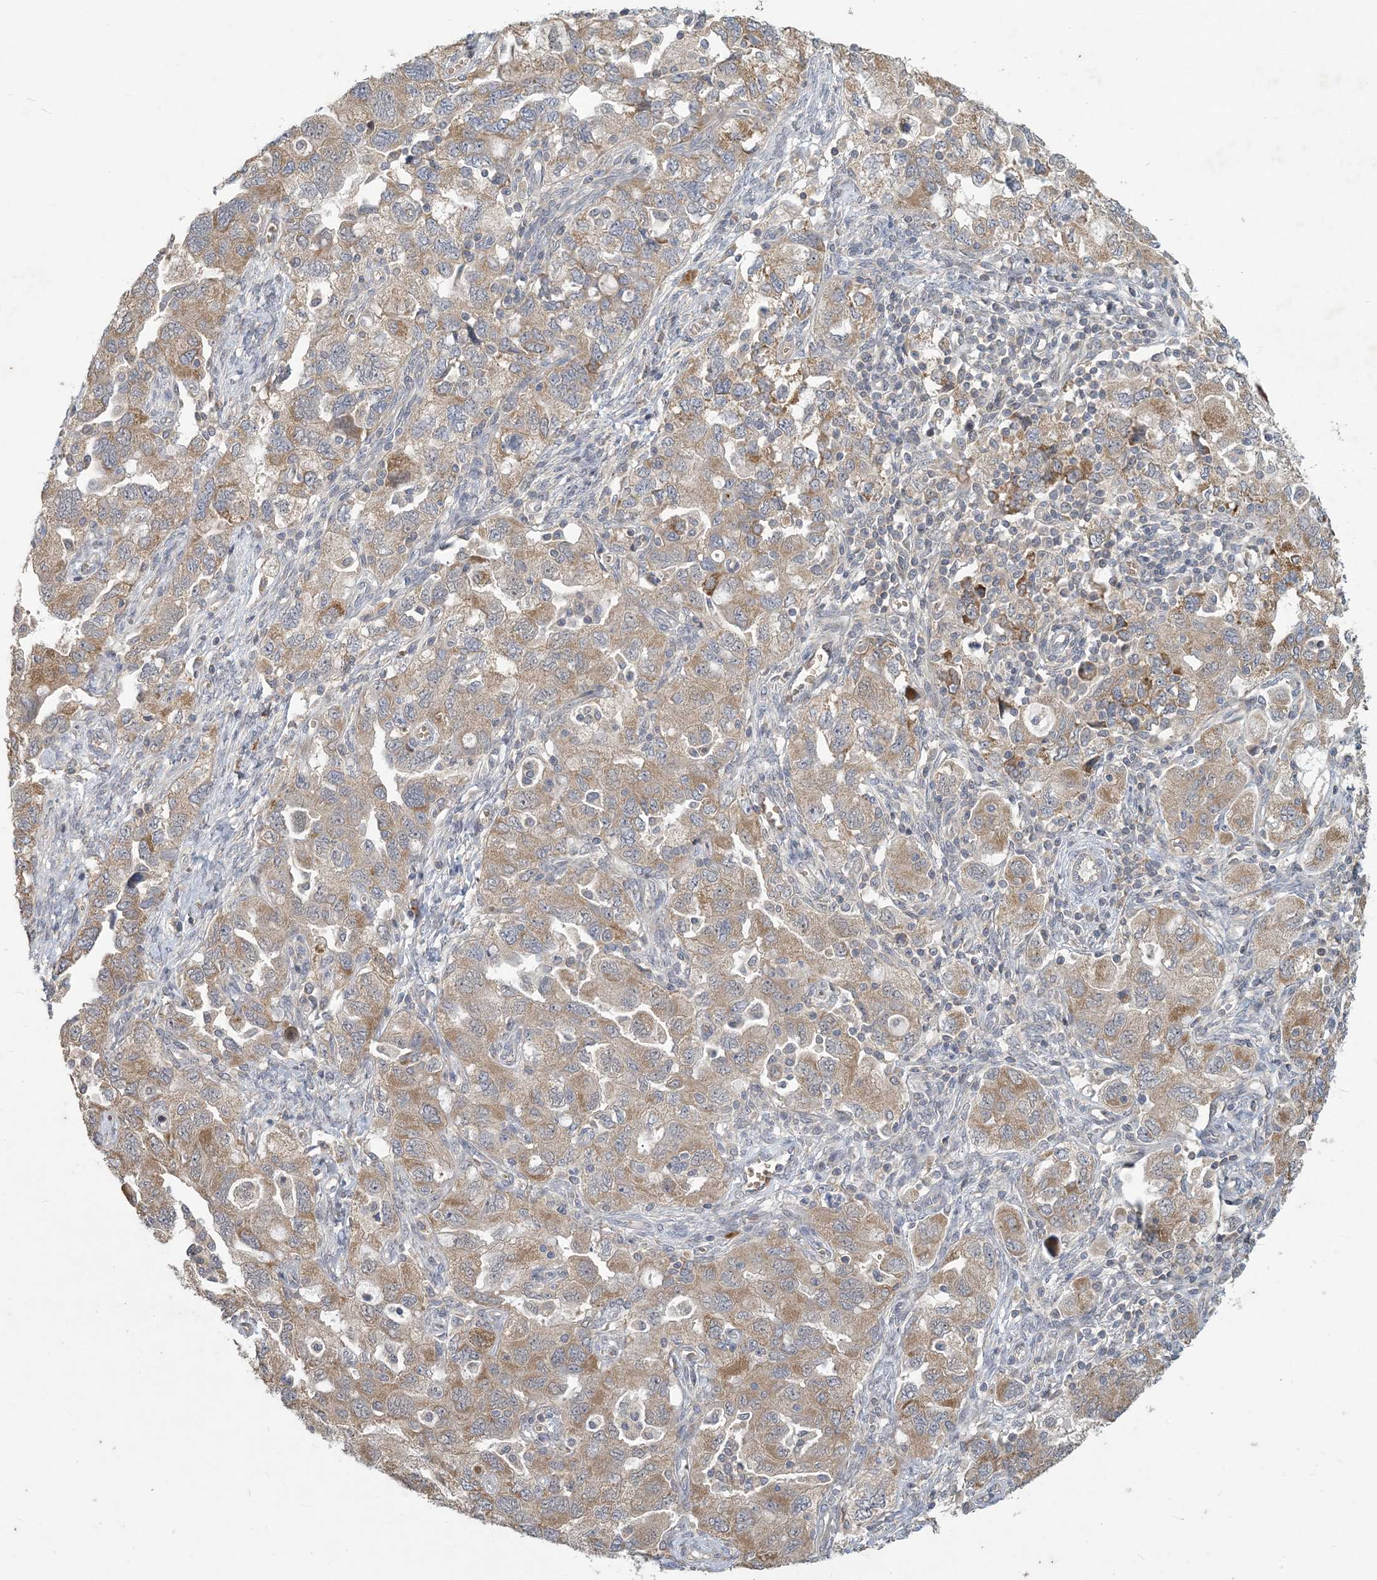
{"staining": {"intensity": "moderate", "quantity": ">75%", "location": "cytoplasmic/membranous"}, "tissue": "ovarian cancer", "cell_type": "Tumor cells", "image_type": "cancer", "snomed": [{"axis": "morphology", "description": "Carcinoma, NOS"}, {"axis": "morphology", "description": "Cystadenocarcinoma, serous, NOS"}, {"axis": "topography", "description": "Ovary"}], "caption": "DAB immunohistochemical staining of human serous cystadenocarcinoma (ovarian) reveals moderate cytoplasmic/membranous protein staining in about >75% of tumor cells.", "gene": "PUSL1", "patient": {"sex": "female", "age": 69}}